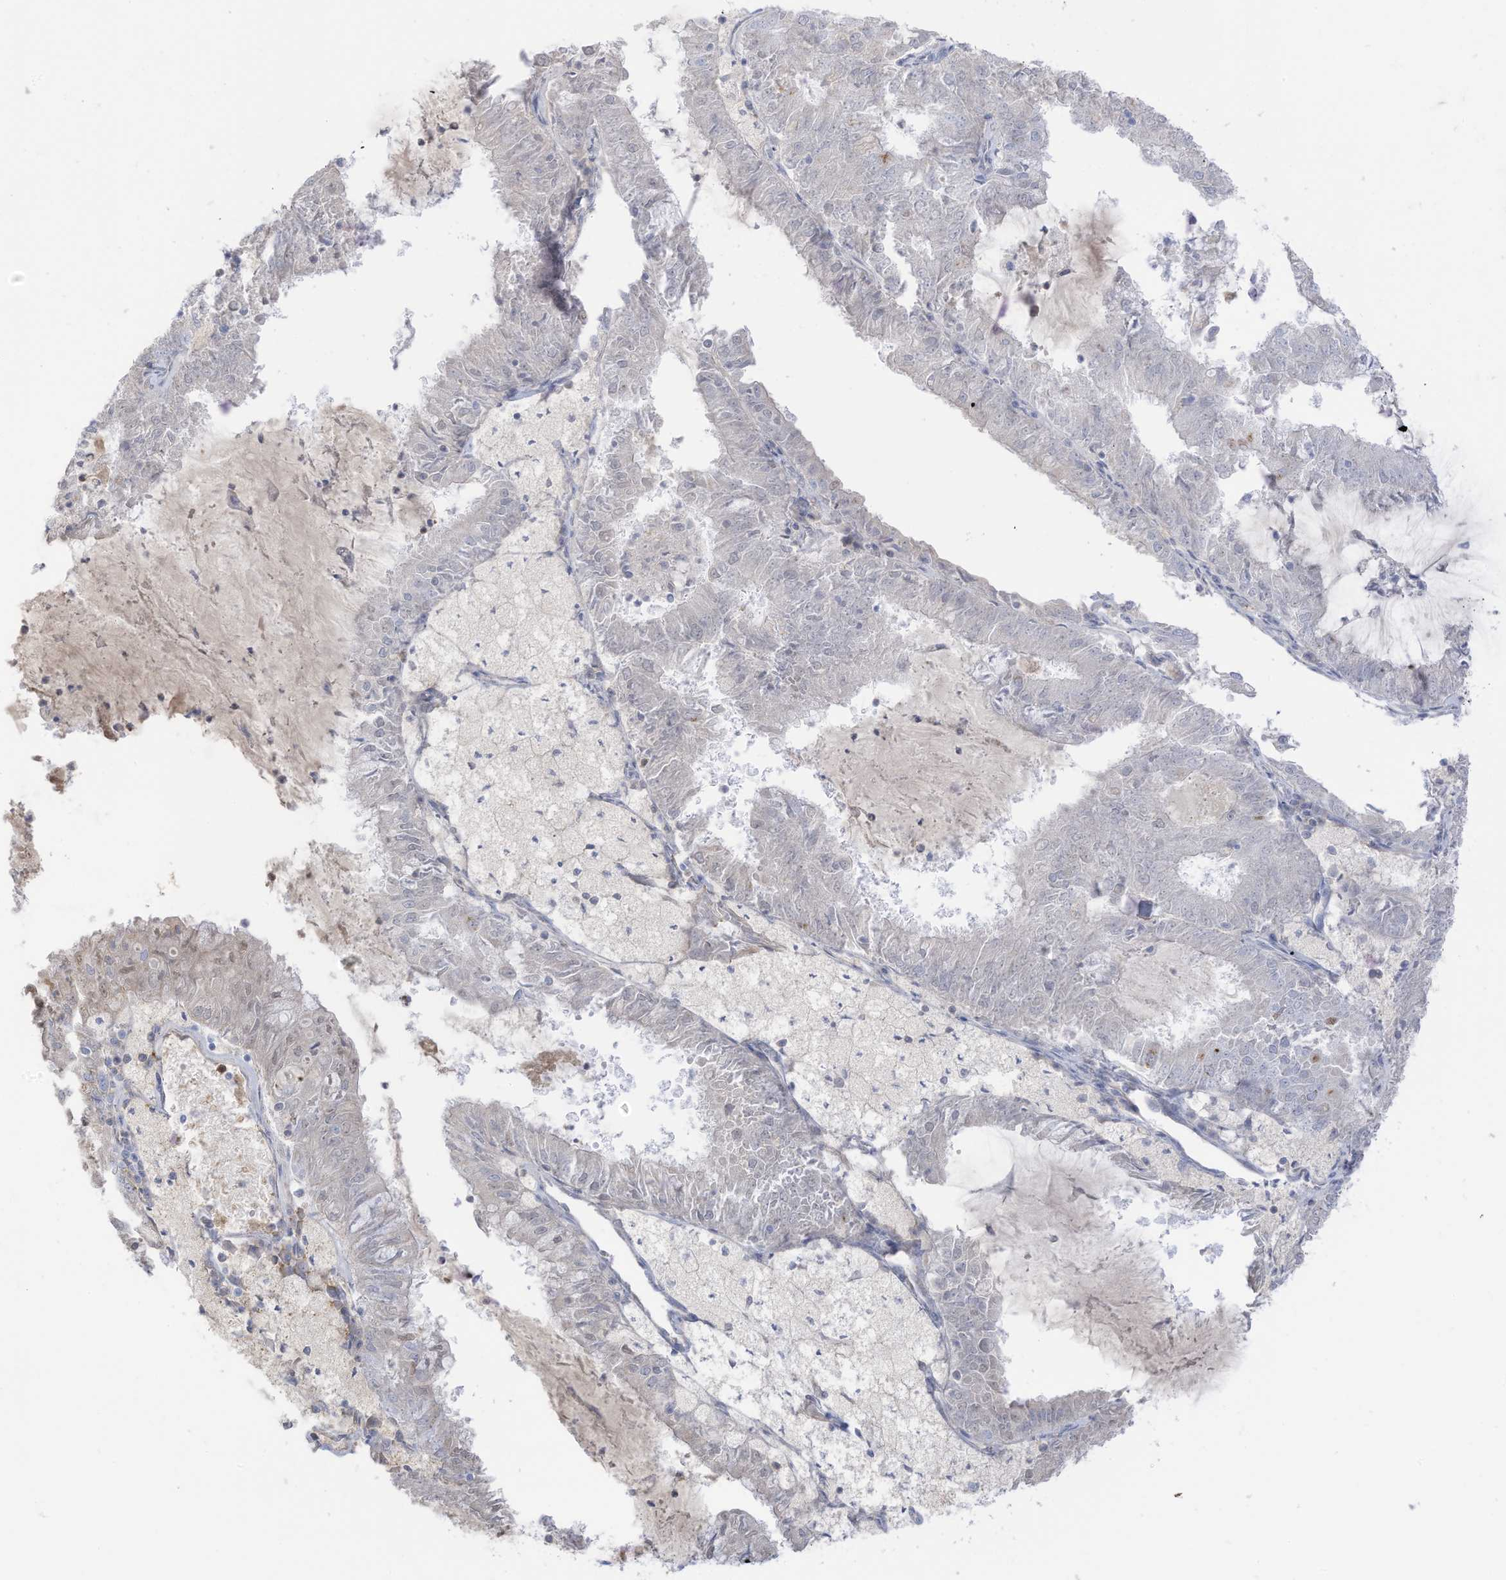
{"staining": {"intensity": "negative", "quantity": "none", "location": "none"}, "tissue": "endometrial cancer", "cell_type": "Tumor cells", "image_type": "cancer", "snomed": [{"axis": "morphology", "description": "Adenocarcinoma, NOS"}, {"axis": "topography", "description": "Endometrium"}], "caption": "Immunohistochemistry photomicrograph of human adenocarcinoma (endometrial) stained for a protein (brown), which demonstrates no positivity in tumor cells. (Brightfield microscopy of DAB immunohistochemistry at high magnification).", "gene": "HSD17B13", "patient": {"sex": "female", "age": 57}}